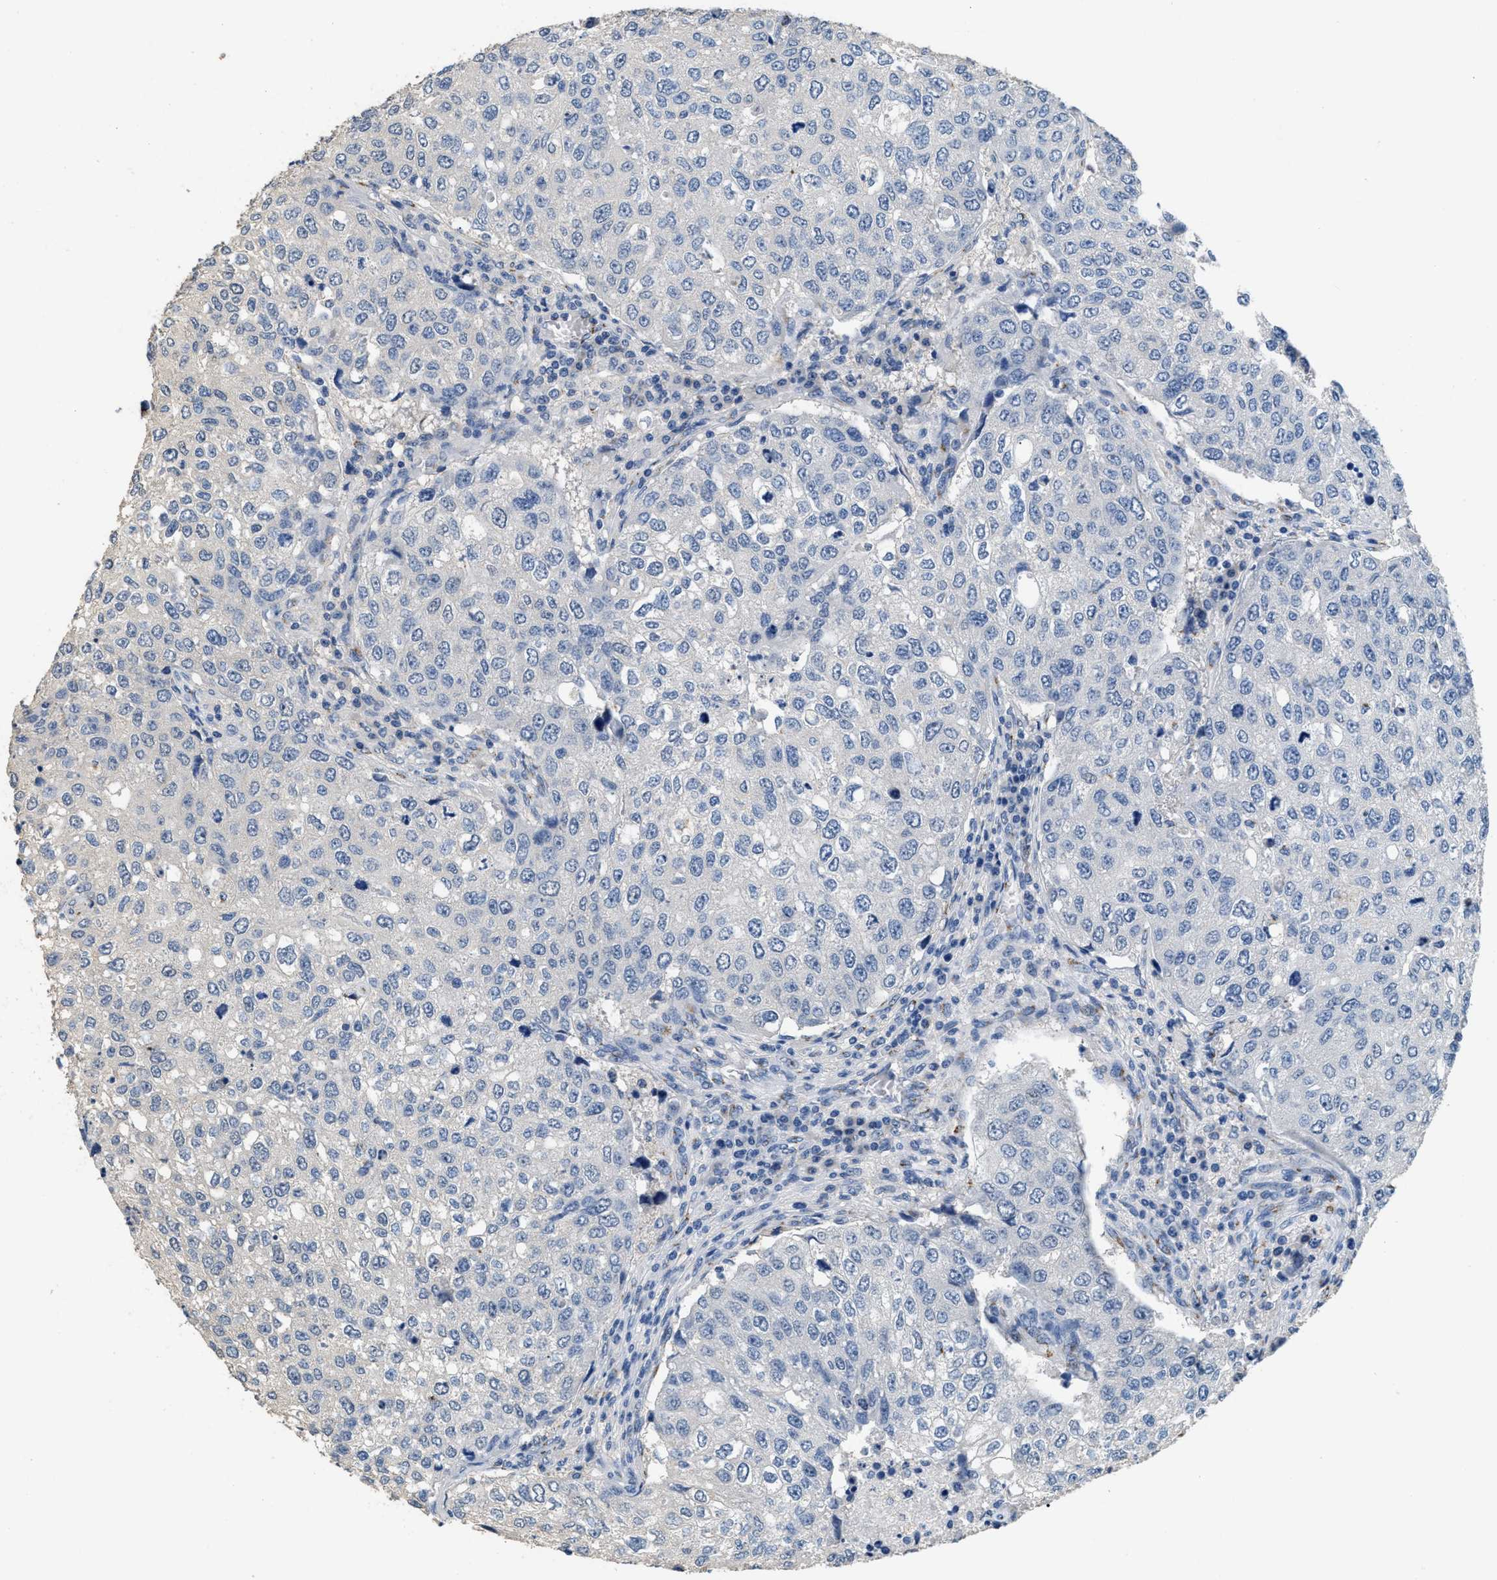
{"staining": {"intensity": "negative", "quantity": "none", "location": "none"}, "tissue": "urothelial cancer", "cell_type": "Tumor cells", "image_type": "cancer", "snomed": [{"axis": "morphology", "description": "Urothelial carcinoma, High grade"}, {"axis": "topography", "description": "Lymph node"}, {"axis": "topography", "description": "Urinary bladder"}], "caption": "The immunohistochemistry (IHC) image has no significant staining in tumor cells of urothelial cancer tissue.", "gene": "GOLM1", "patient": {"sex": "male", "age": 51}}